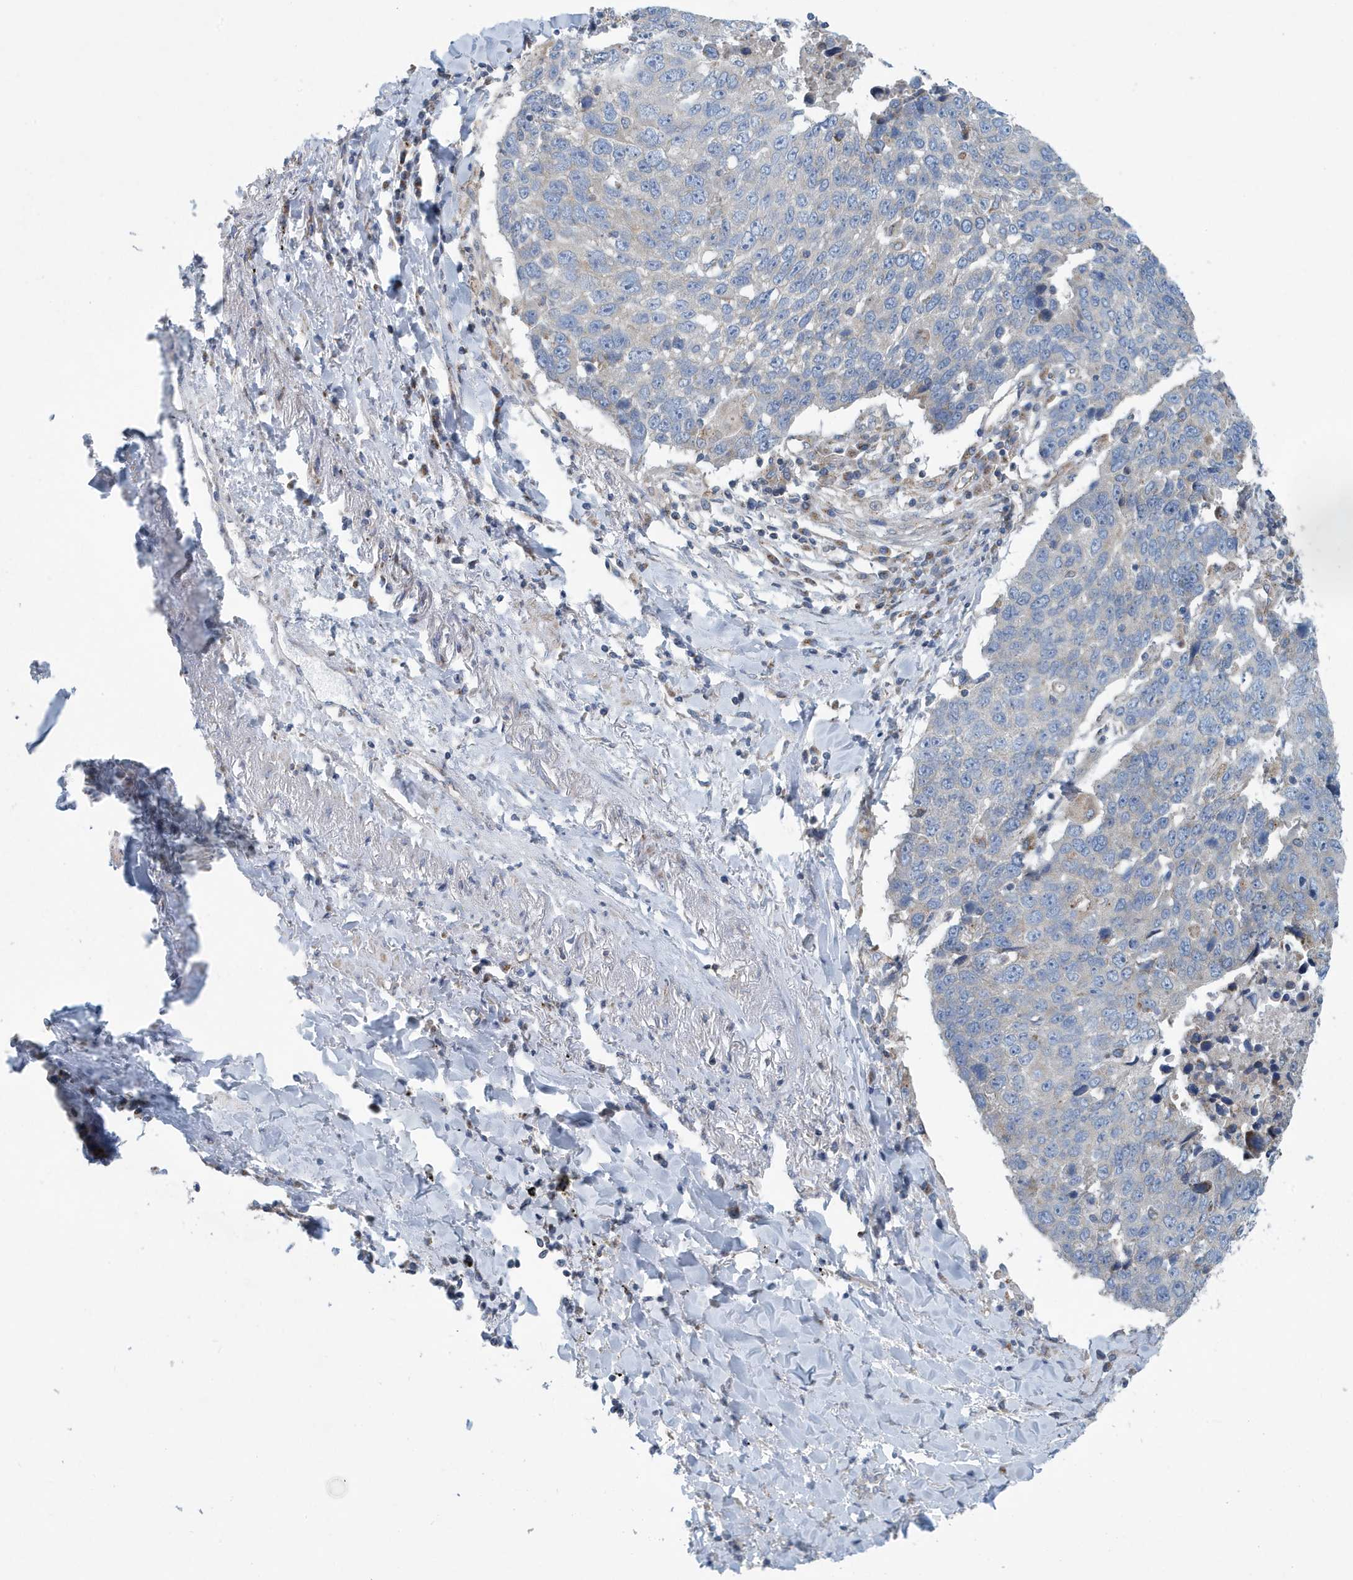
{"staining": {"intensity": "negative", "quantity": "none", "location": "none"}, "tissue": "lung cancer", "cell_type": "Tumor cells", "image_type": "cancer", "snomed": [{"axis": "morphology", "description": "Squamous cell carcinoma, NOS"}, {"axis": "topography", "description": "Lung"}], "caption": "A high-resolution photomicrograph shows IHC staining of lung cancer (squamous cell carcinoma), which exhibits no significant expression in tumor cells.", "gene": "PPM1M", "patient": {"sex": "male", "age": 66}}